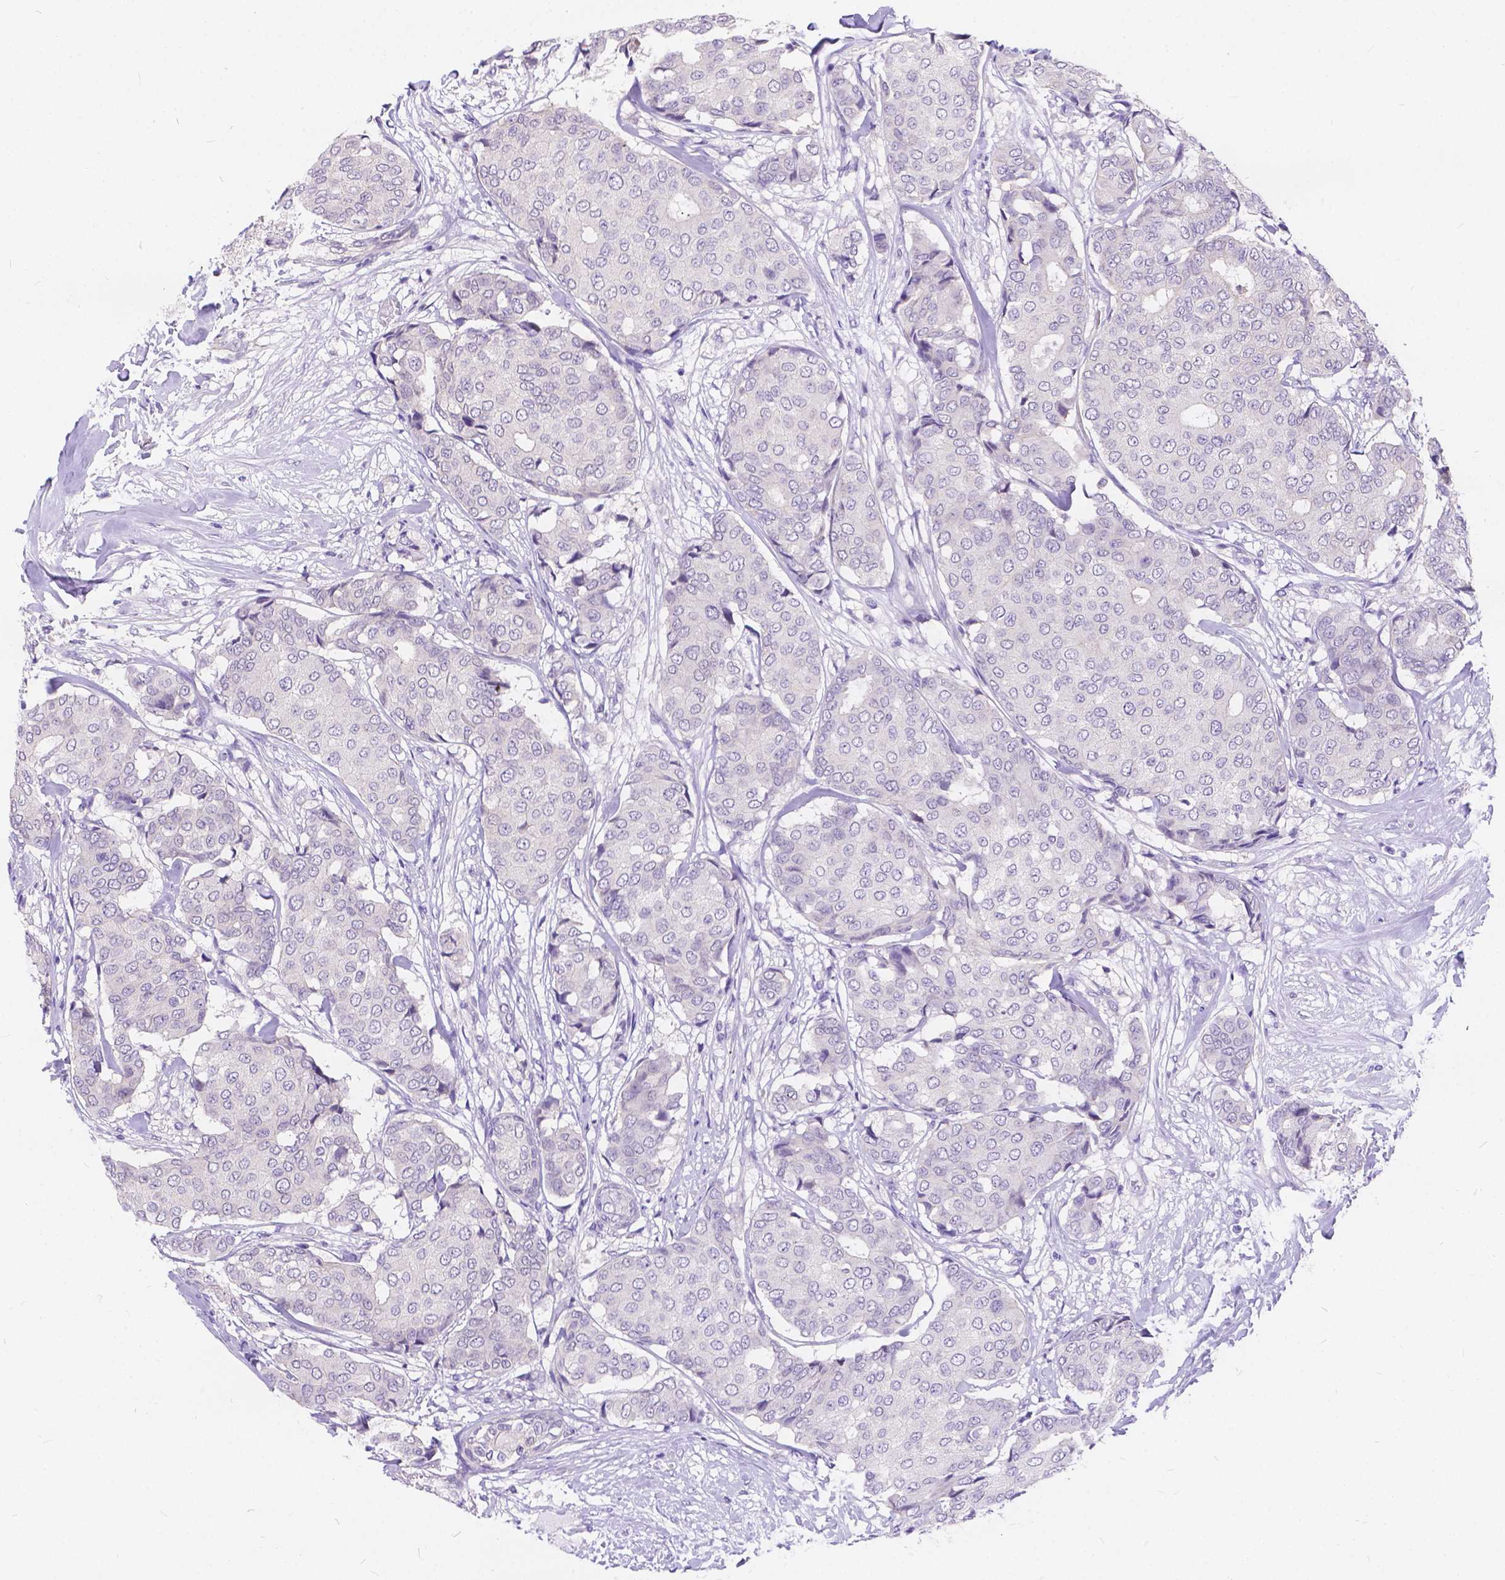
{"staining": {"intensity": "negative", "quantity": "none", "location": "none"}, "tissue": "breast cancer", "cell_type": "Tumor cells", "image_type": "cancer", "snomed": [{"axis": "morphology", "description": "Duct carcinoma"}, {"axis": "topography", "description": "Breast"}], "caption": "Breast cancer (intraductal carcinoma) stained for a protein using immunohistochemistry shows no positivity tumor cells.", "gene": "DLEC1", "patient": {"sex": "female", "age": 75}}